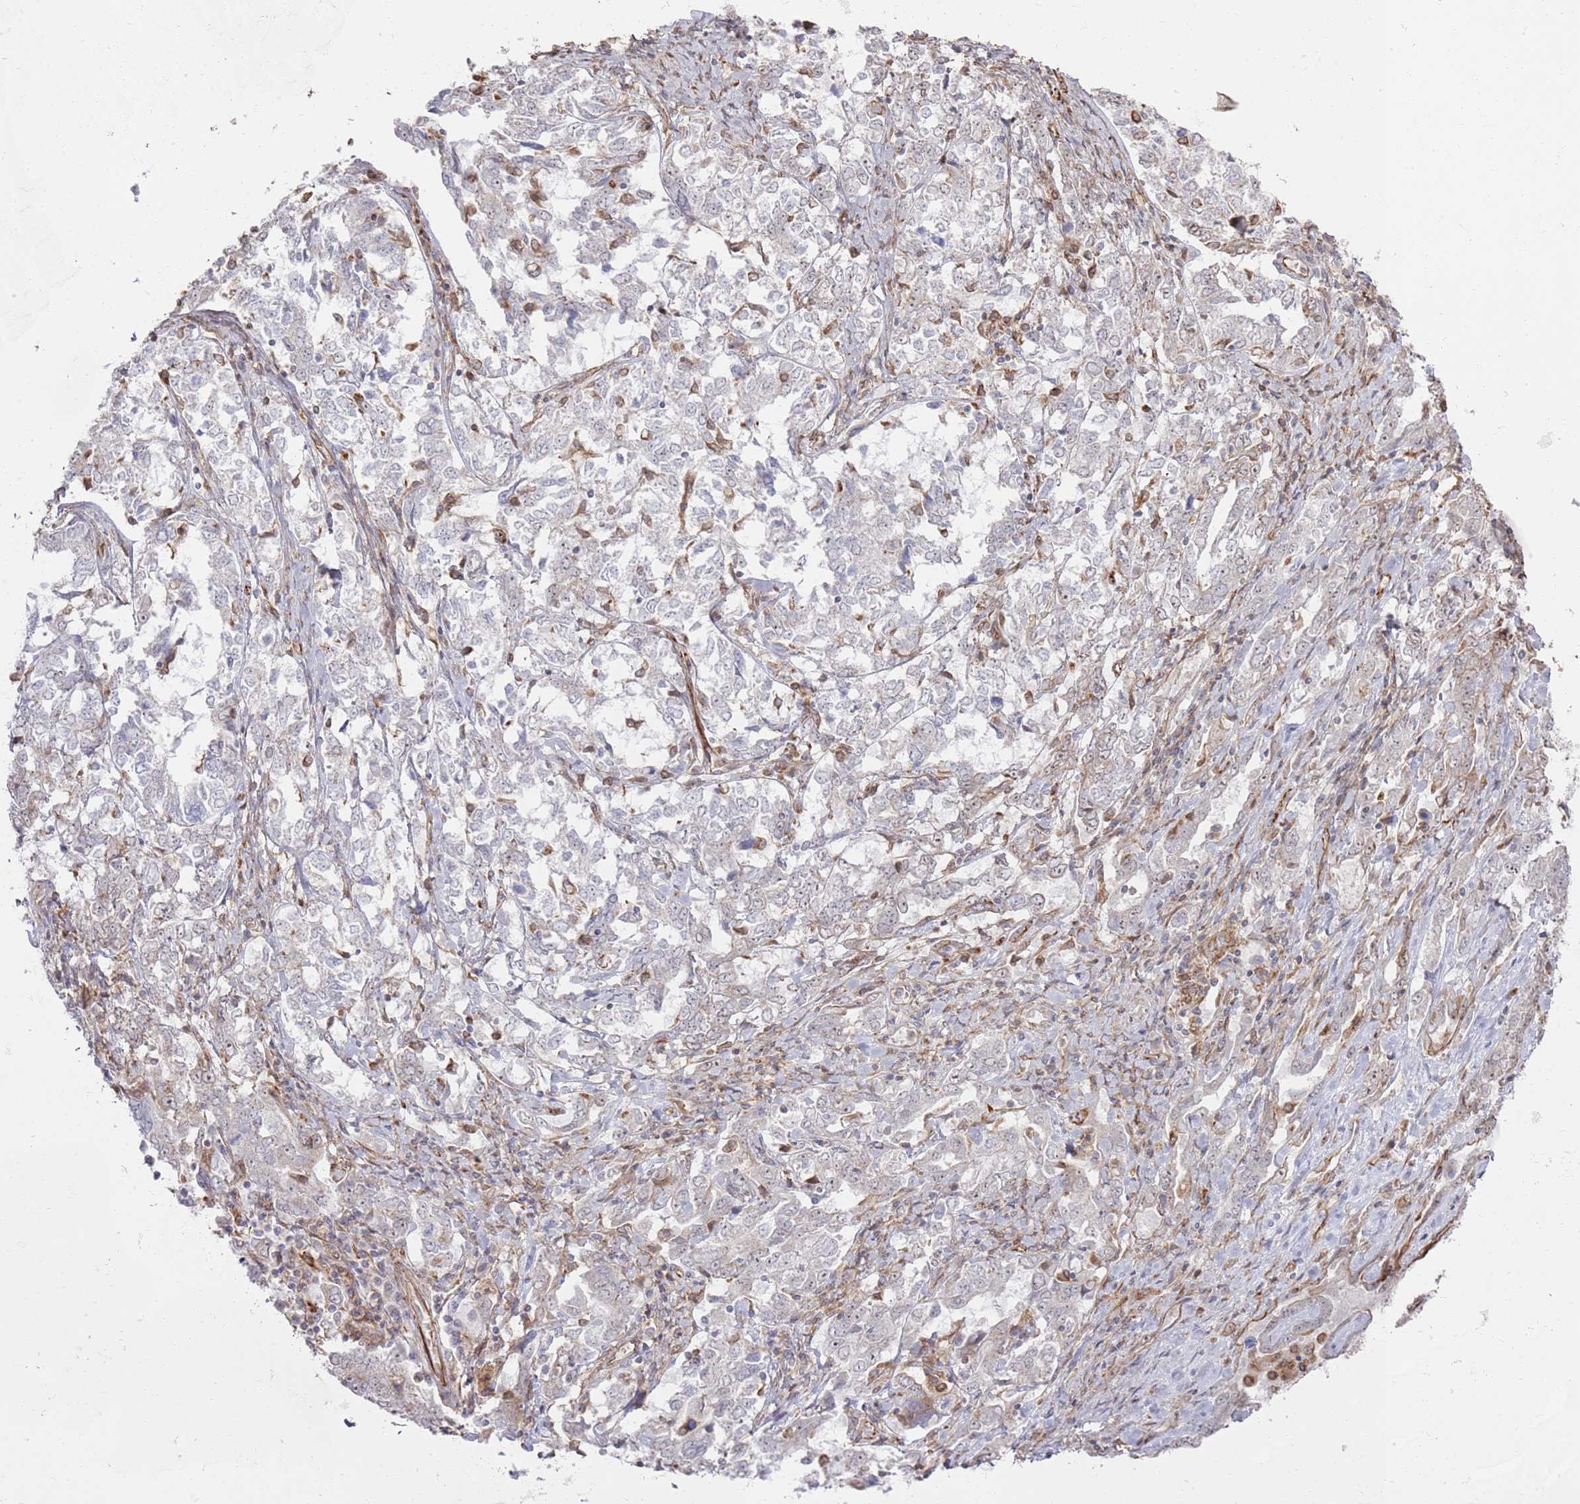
{"staining": {"intensity": "weak", "quantity": "<25%", "location": "cytoplasmic/membranous"}, "tissue": "ovarian cancer", "cell_type": "Tumor cells", "image_type": "cancer", "snomed": [{"axis": "morphology", "description": "Carcinoma, endometroid"}, {"axis": "topography", "description": "Ovary"}], "caption": "An image of ovarian cancer (endometroid carcinoma) stained for a protein reveals no brown staining in tumor cells.", "gene": "PHF21A", "patient": {"sex": "female", "age": 62}}